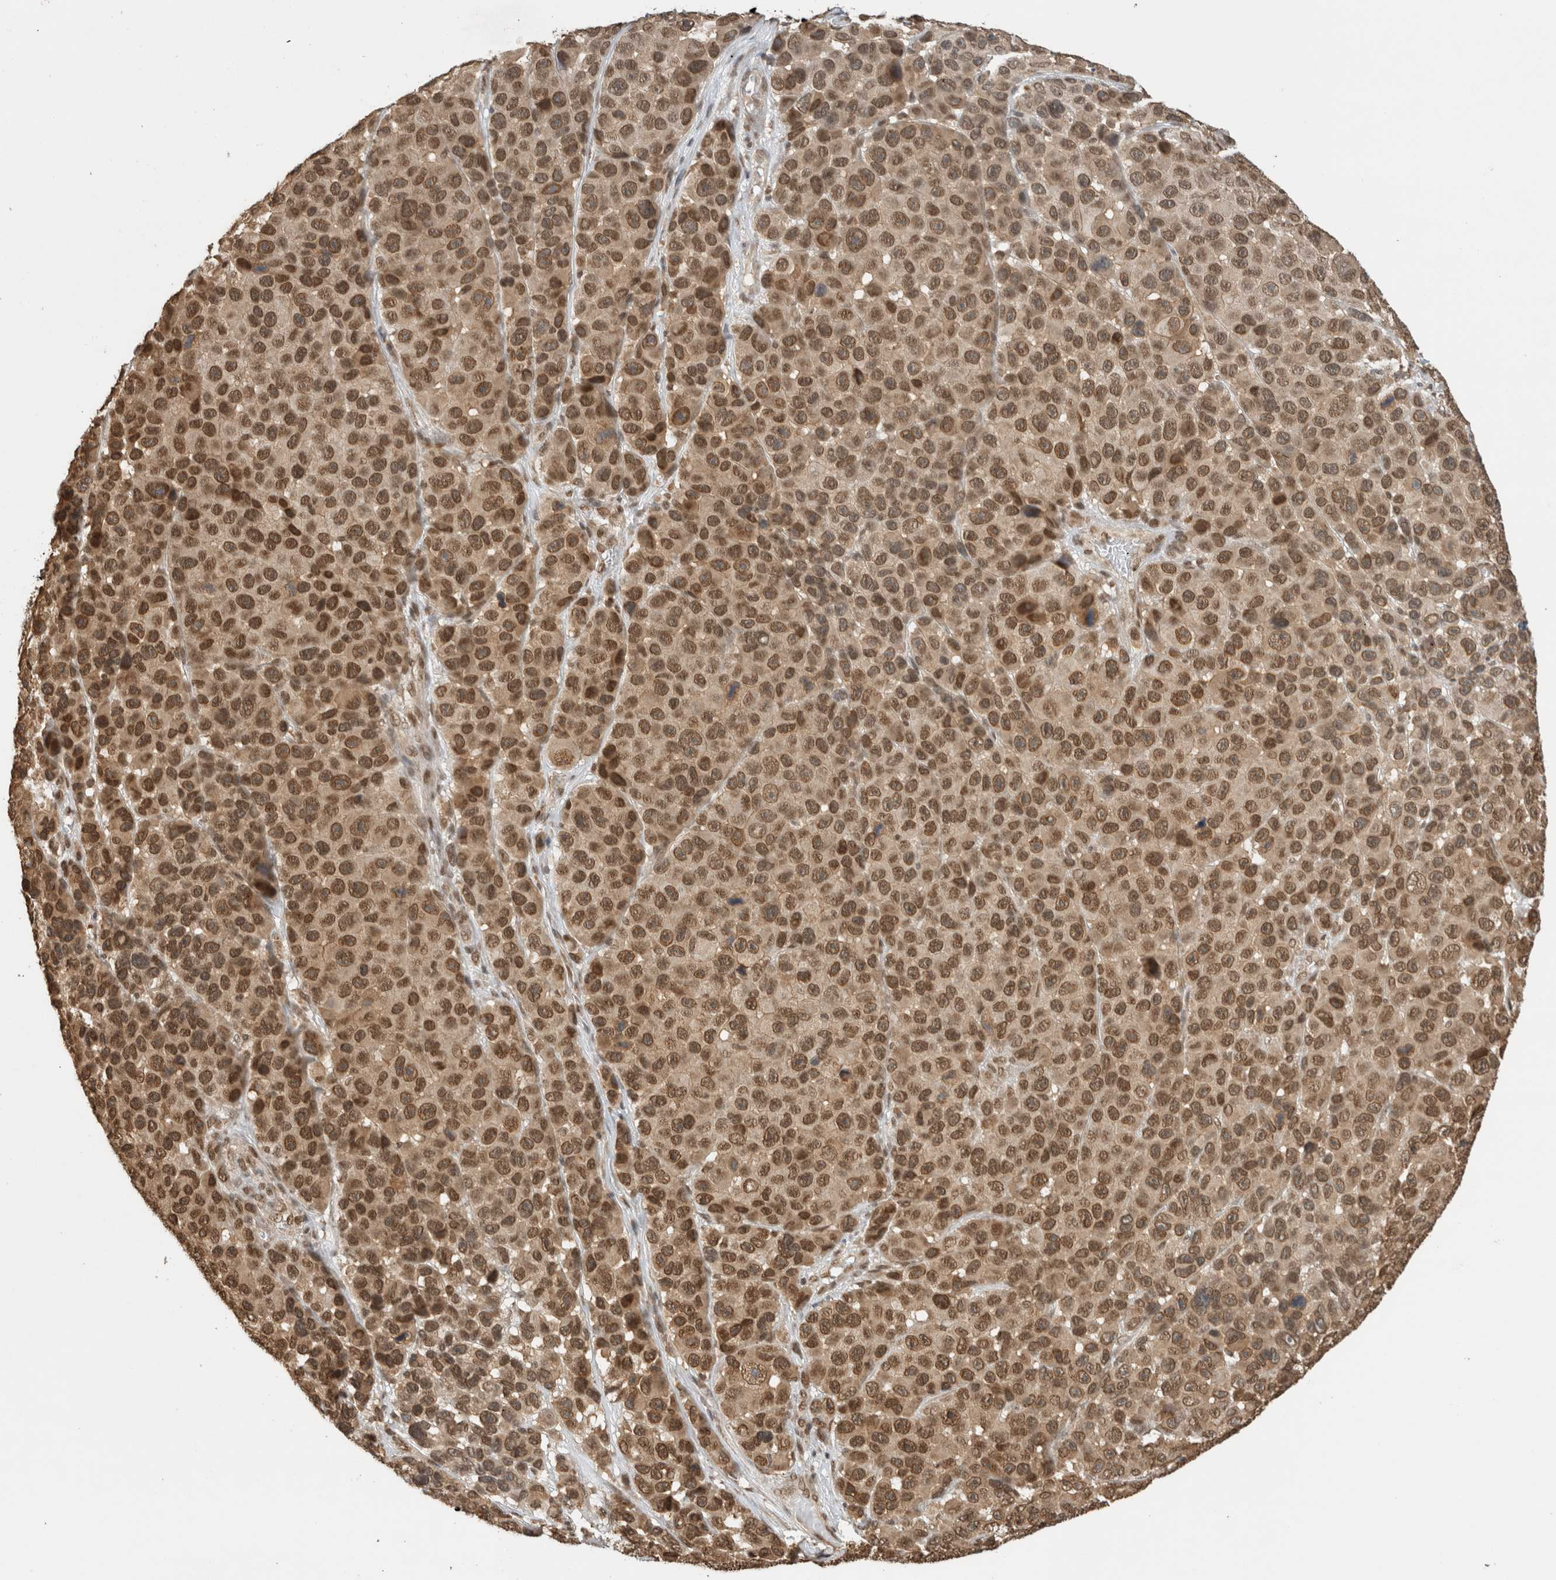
{"staining": {"intensity": "moderate", "quantity": ">75%", "location": "nuclear"}, "tissue": "melanoma", "cell_type": "Tumor cells", "image_type": "cancer", "snomed": [{"axis": "morphology", "description": "Malignant melanoma, NOS"}, {"axis": "topography", "description": "Skin"}], "caption": "A high-resolution image shows immunohistochemistry staining of melanoma, which demonstrates moderate nuclear staining in about >75% of tumor cells.", "gene": "C1orf21", "patient": {"sex": "male", "age": 53}}